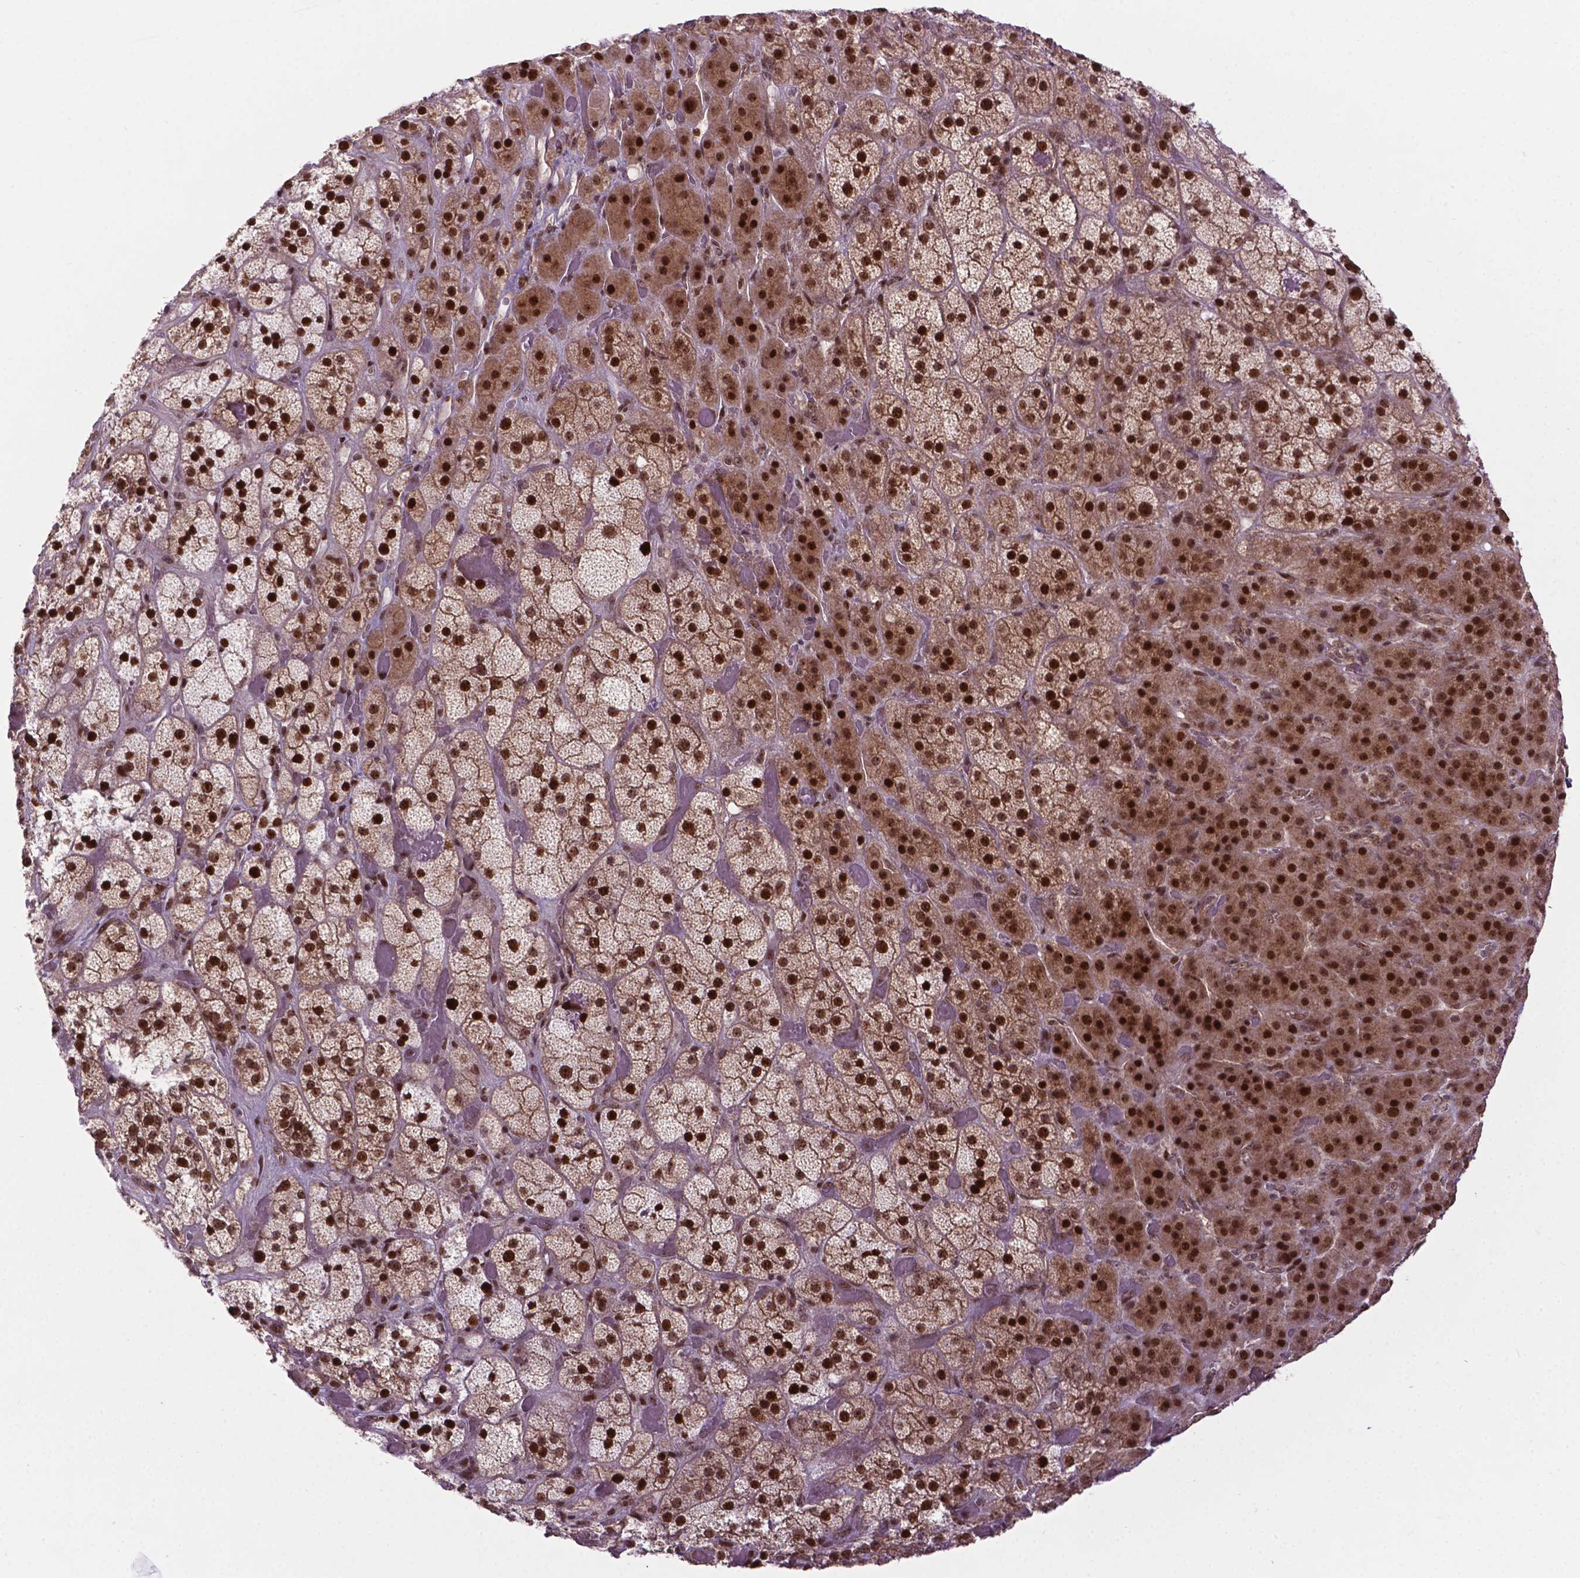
{"staining": {"intensity": "strong", "quantity": ">75%", "location": "cytoplasmic/membranous,nuclear"}, "tissue": "adrenal gland", "cell_type": "Glandular cells", "image_type": "normal", "snomed": [{"axis": "morphology", "description": "Normal tissue, NOS"}, {"axis": "topography", "description": "Adrenal gland"}], "caption": "About >75% of glandular cells in normal human adrenal gland show strong cytoplasmic/membranous,nuclear protein staining as visualized by brown immunohistochemical staining.", "gene": "CSNK2A1", "patient": {"sex": "male", "age": 57}}